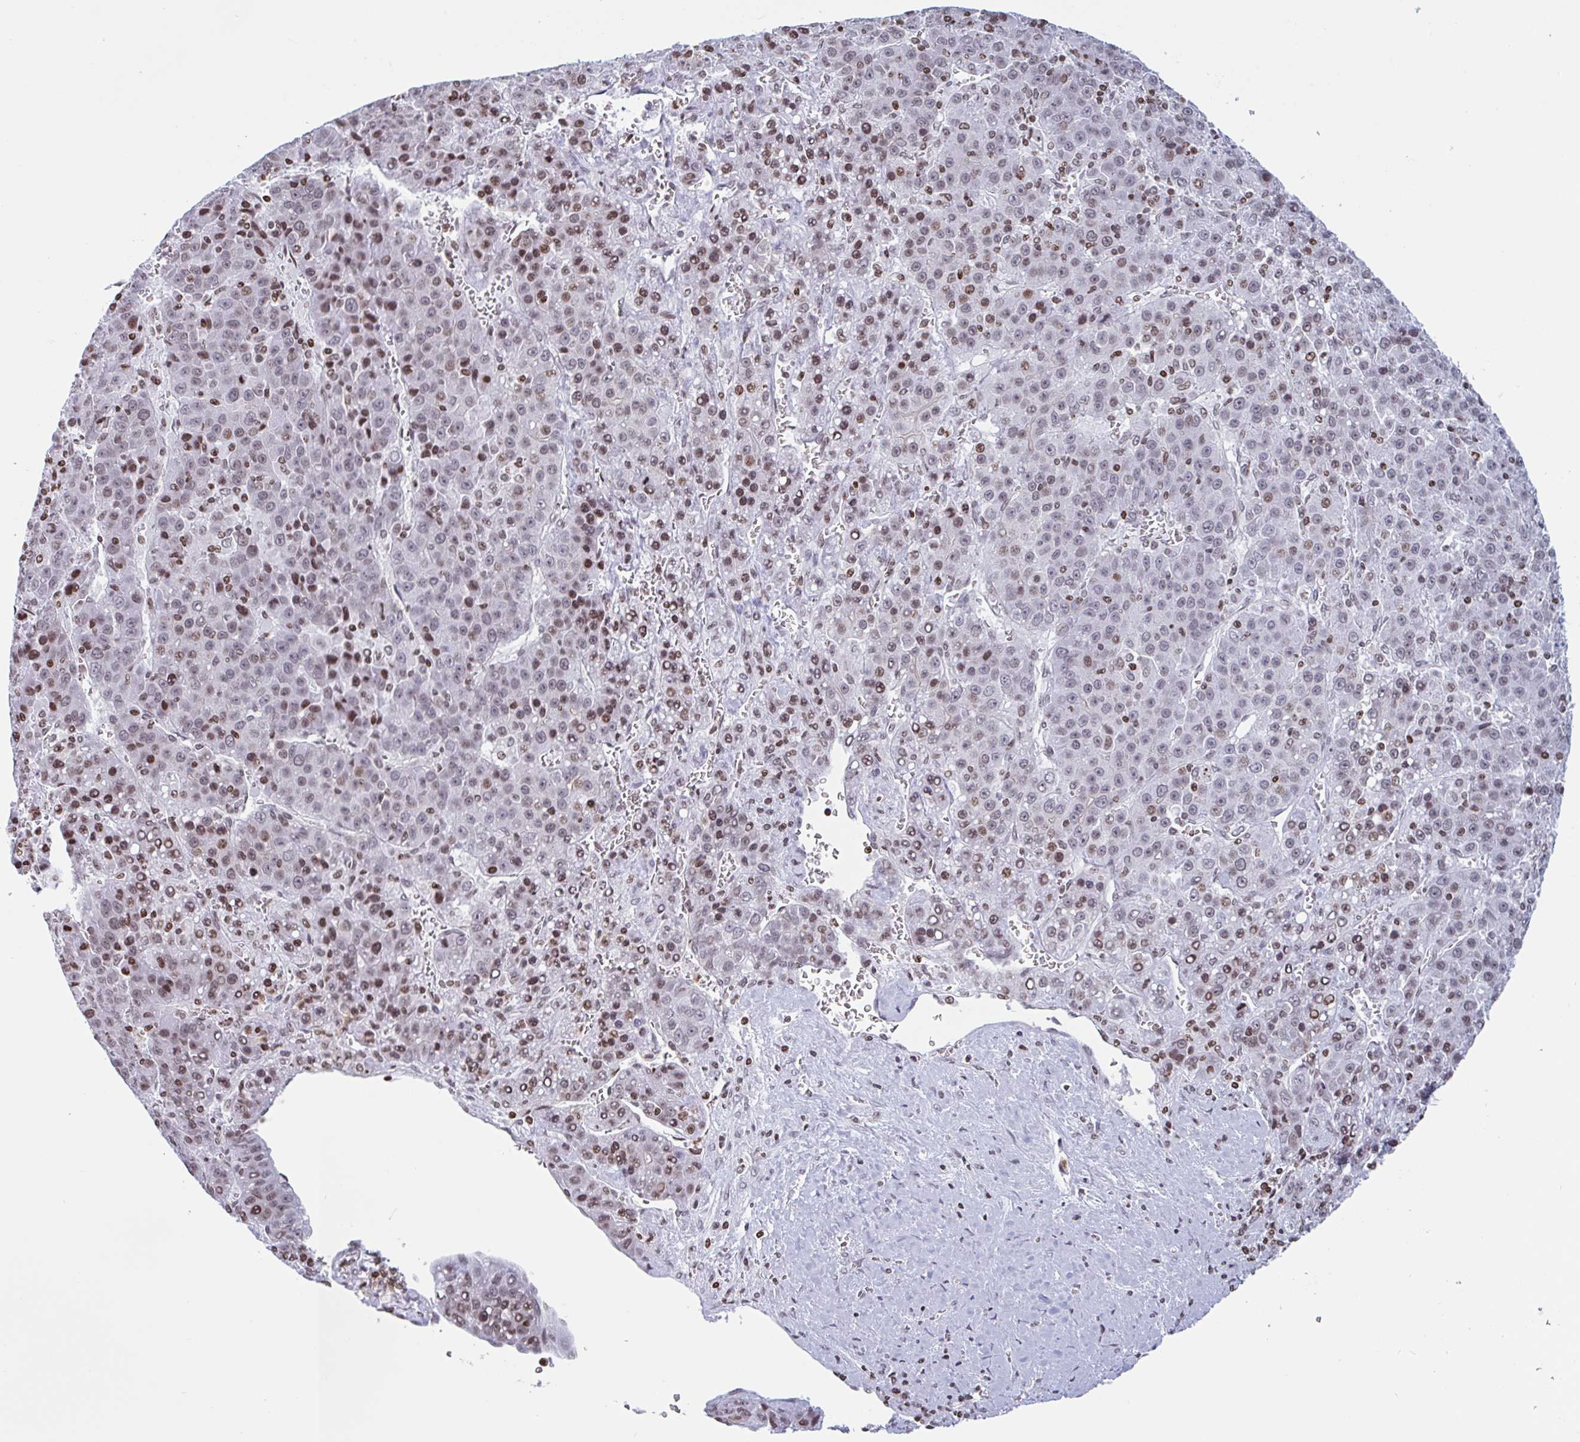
{"staining": {"intensity": "moderate", "quantity": ">75%", "location": "nuclear"}, "tissue": "liver cancer", "cell_type": "Tumor cells", "image_type": "cancer", "snomed": [{"axis": "morphology", "description": "Carcinoma, Hepatocellular, NOS"}, {"axis": "topography", "description": "Liver"}], "caption": "Liver cancer stained with a protein marker demonstrates moderate staining in tumor cells.", "gene": "NOL6", "patient": {"sex": "female", "age": 53}}